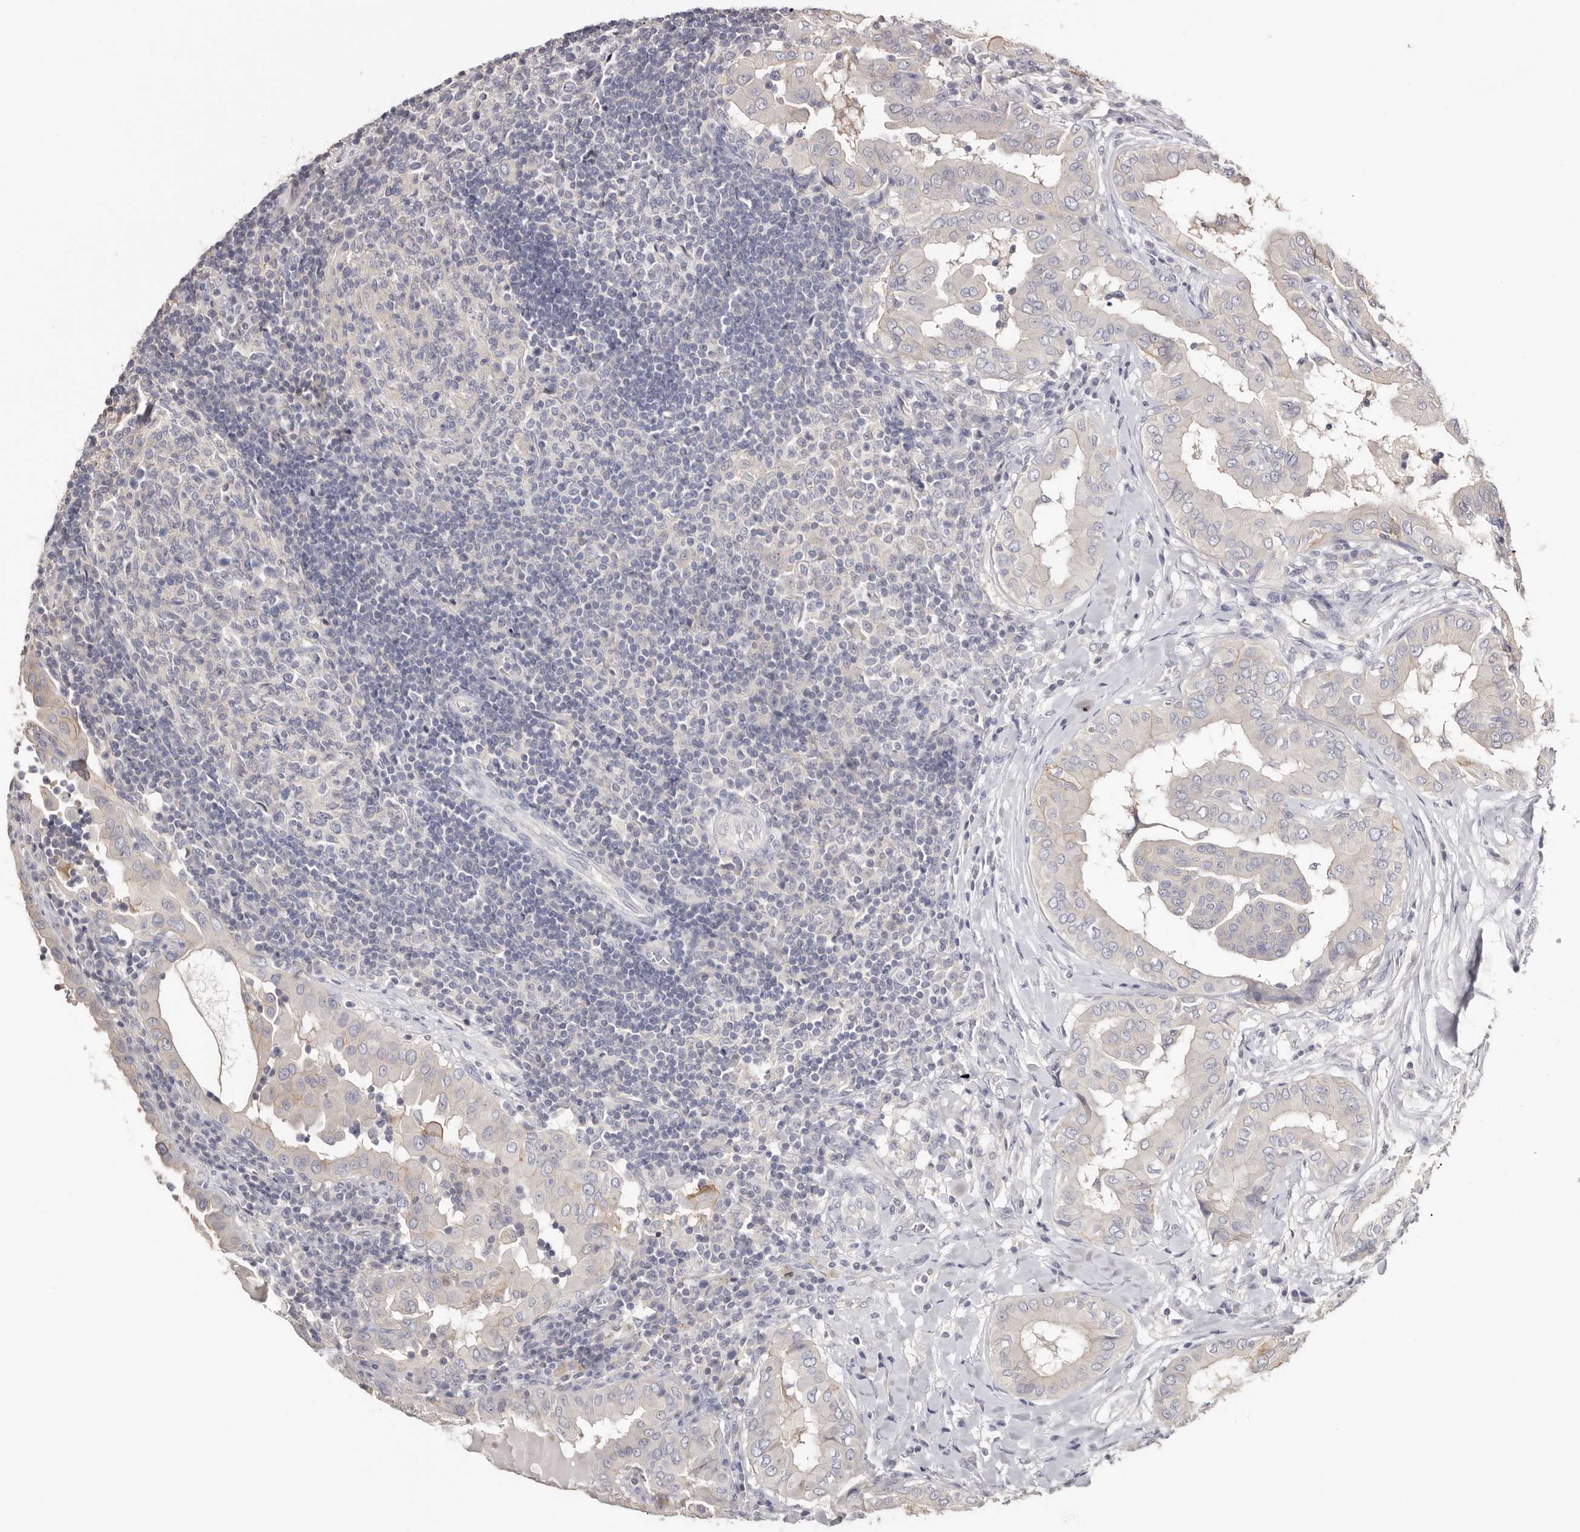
{"staining": {"intensity": "negative", "quantity": "none", "location": "none"}, "tissue": "thyroid cancer", "cell_type": "Tumor cells", "image_type": "cancer", "snomed": [{"axis": "morphology", "description": "Papillary adenocarcinoma, NOS"}, {"axis": "topography", "description": "Thyroid gland"}], "caption": "An IHC histopathology image of thyroid cancer (papillary adenocarcinoma) is shown. There is no staining in tumor cells of thyroid cancer (papillary adenocarcinoma).", "gene": "S100A14", "patient": {"sex": "male", "age": 33}}